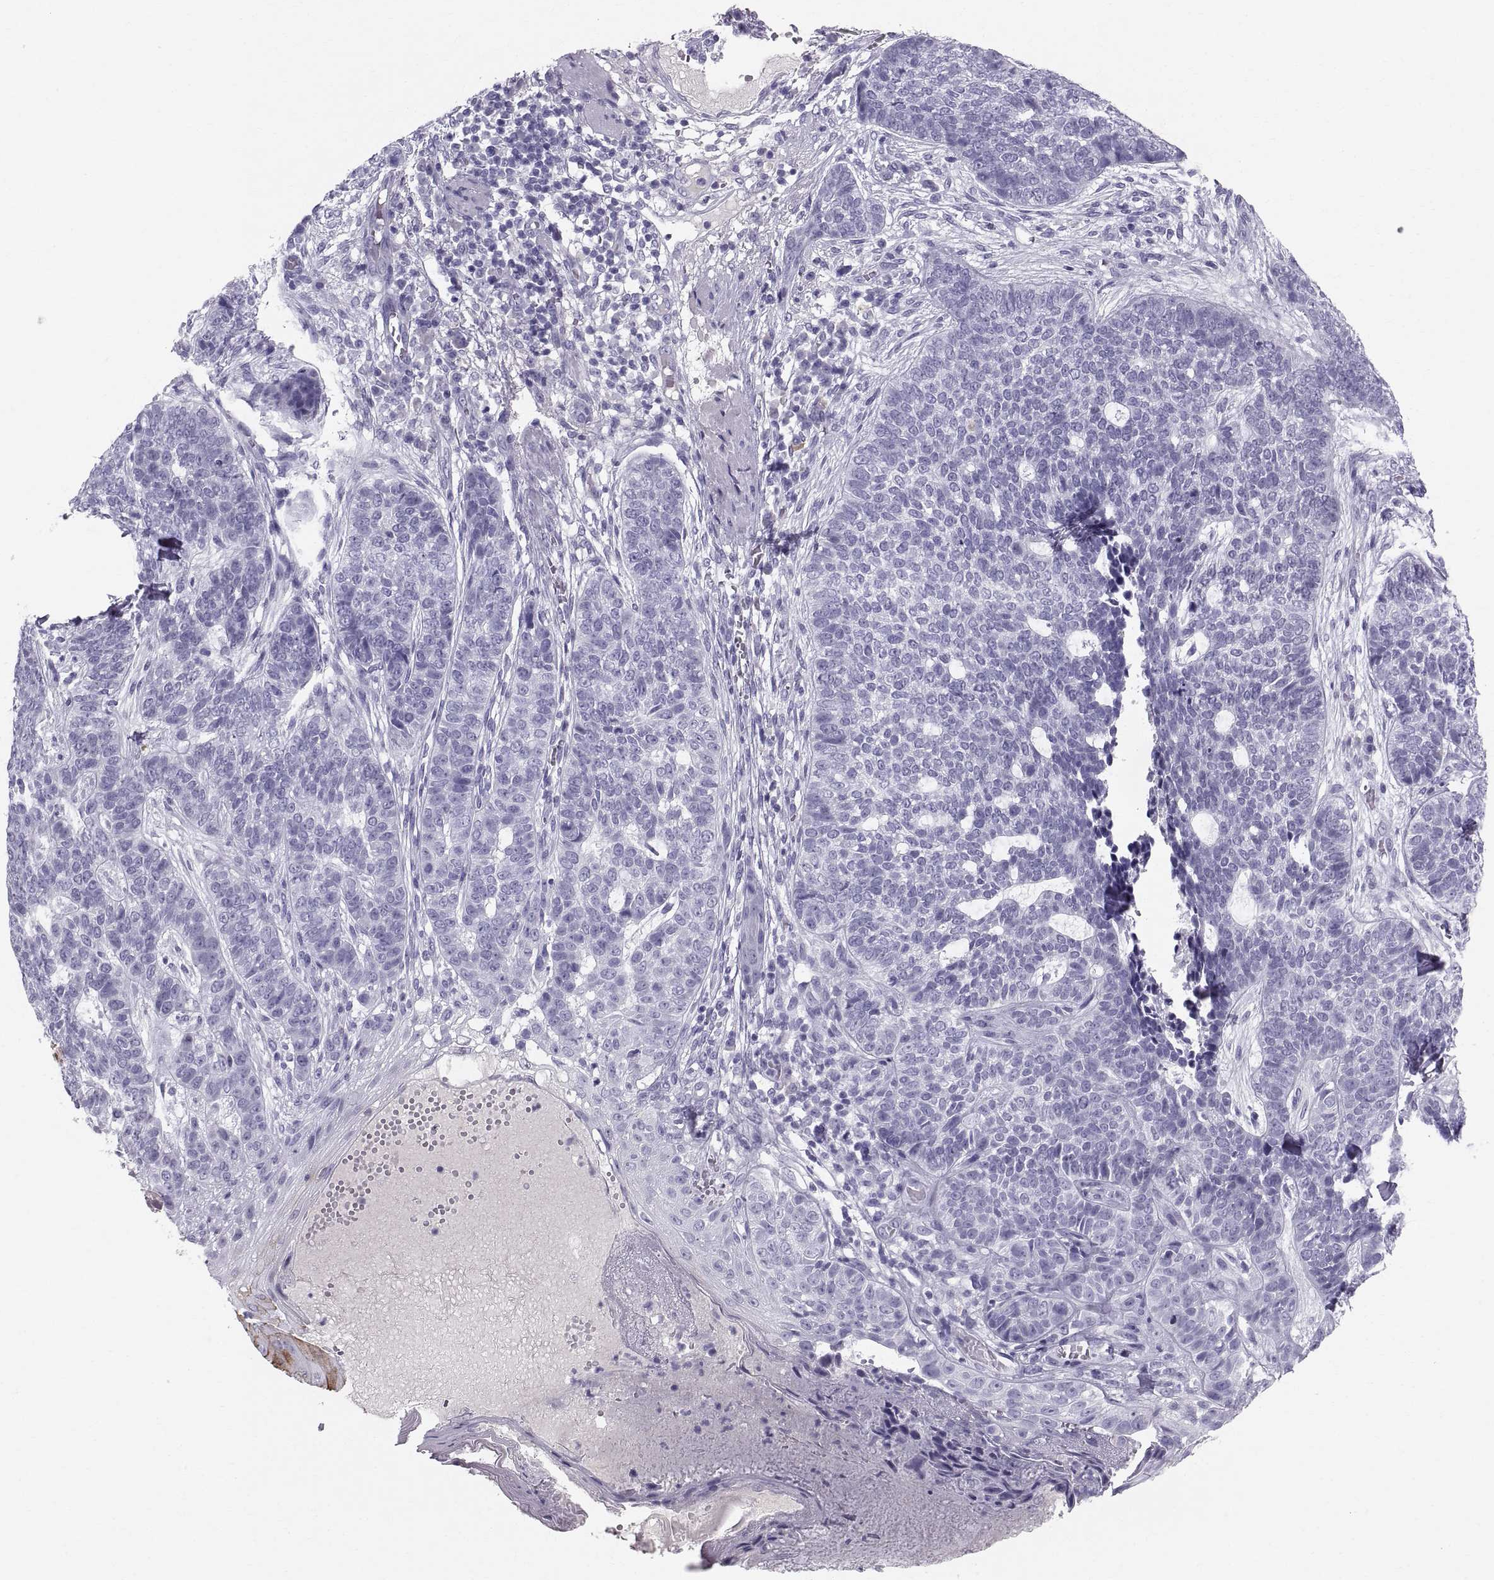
{"staining": {"intensity": "negative", "quantity": "none", "location": "none"}, "tissue": "skin cancer", "cell_type": "Tumor cells", "image_type": "cancer", "snomed": [{"axis": "morphology", "description": "Basal cell carcinoma"}, {"axis": "topography", "description": "Skin"}], "caption": "Immunohistochemistry histopathology image of human skin cancer stained for a protein (brown), which reveals no positivity in tumor cells.", "gene": "SLC22A6", "patient": {"sex": "female", "age": 69}}